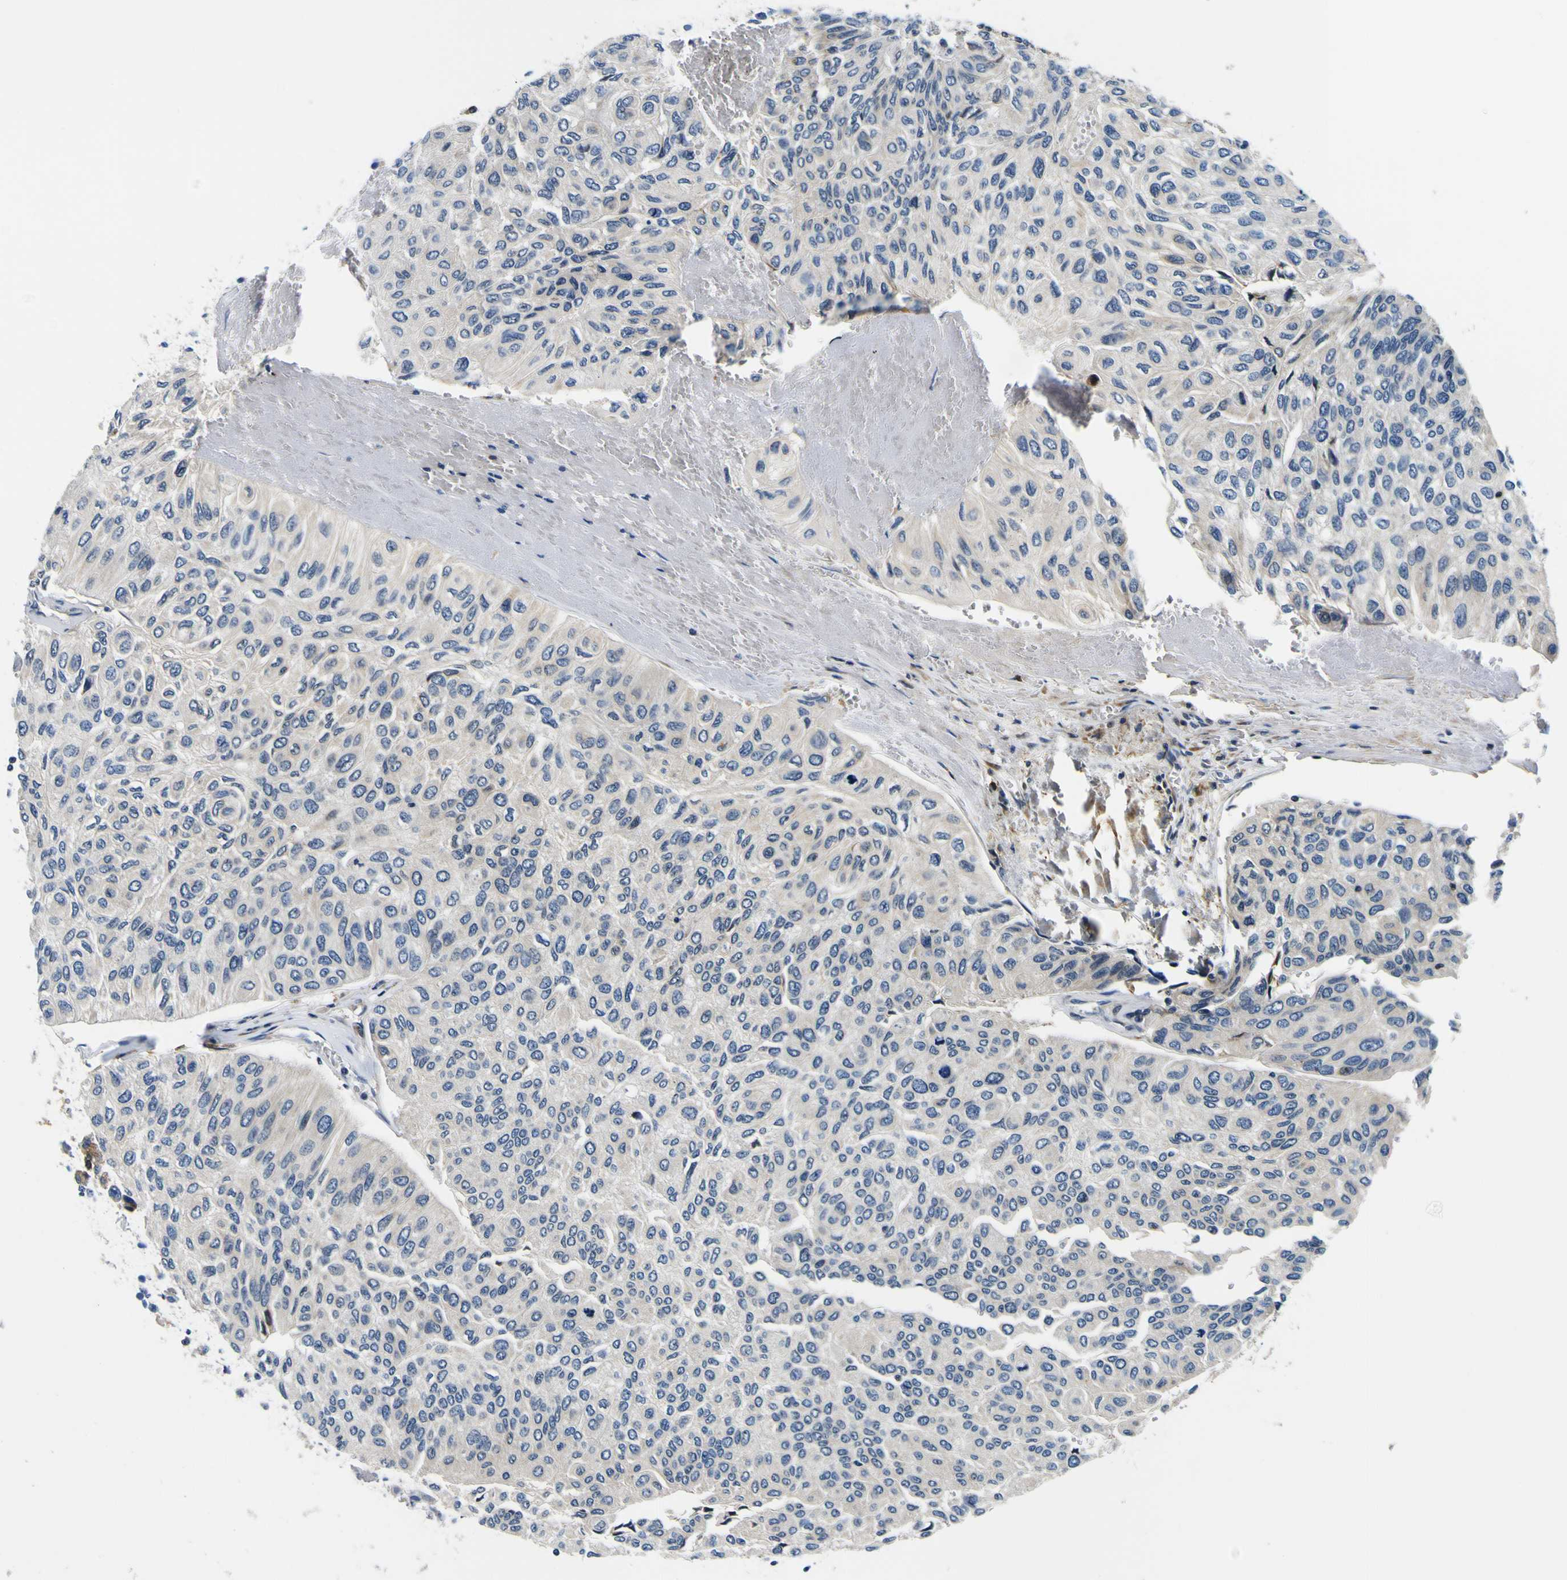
{"staining": {"intensity": "negative", "quantity": "none", "location": "none"}, "tissue": "urothelial cancer", "cell_type": "Tumor cells", "image_type": "cancer", "snomed": [{"axis": "morphology", "description": "Urothelial carcinoma, High grade"}, {"axis": "topography", "description": "Urinary bladder"}], "caption": "This histopathology image is of urothelial cancer stained with immunohistochemistry (IHC) to label a protein in brown with the nuclei are counter-stained blue. There is no expression in tumor cells.", "gene": "NLRP3", "patient": {"sex": "male", "age": 66}}